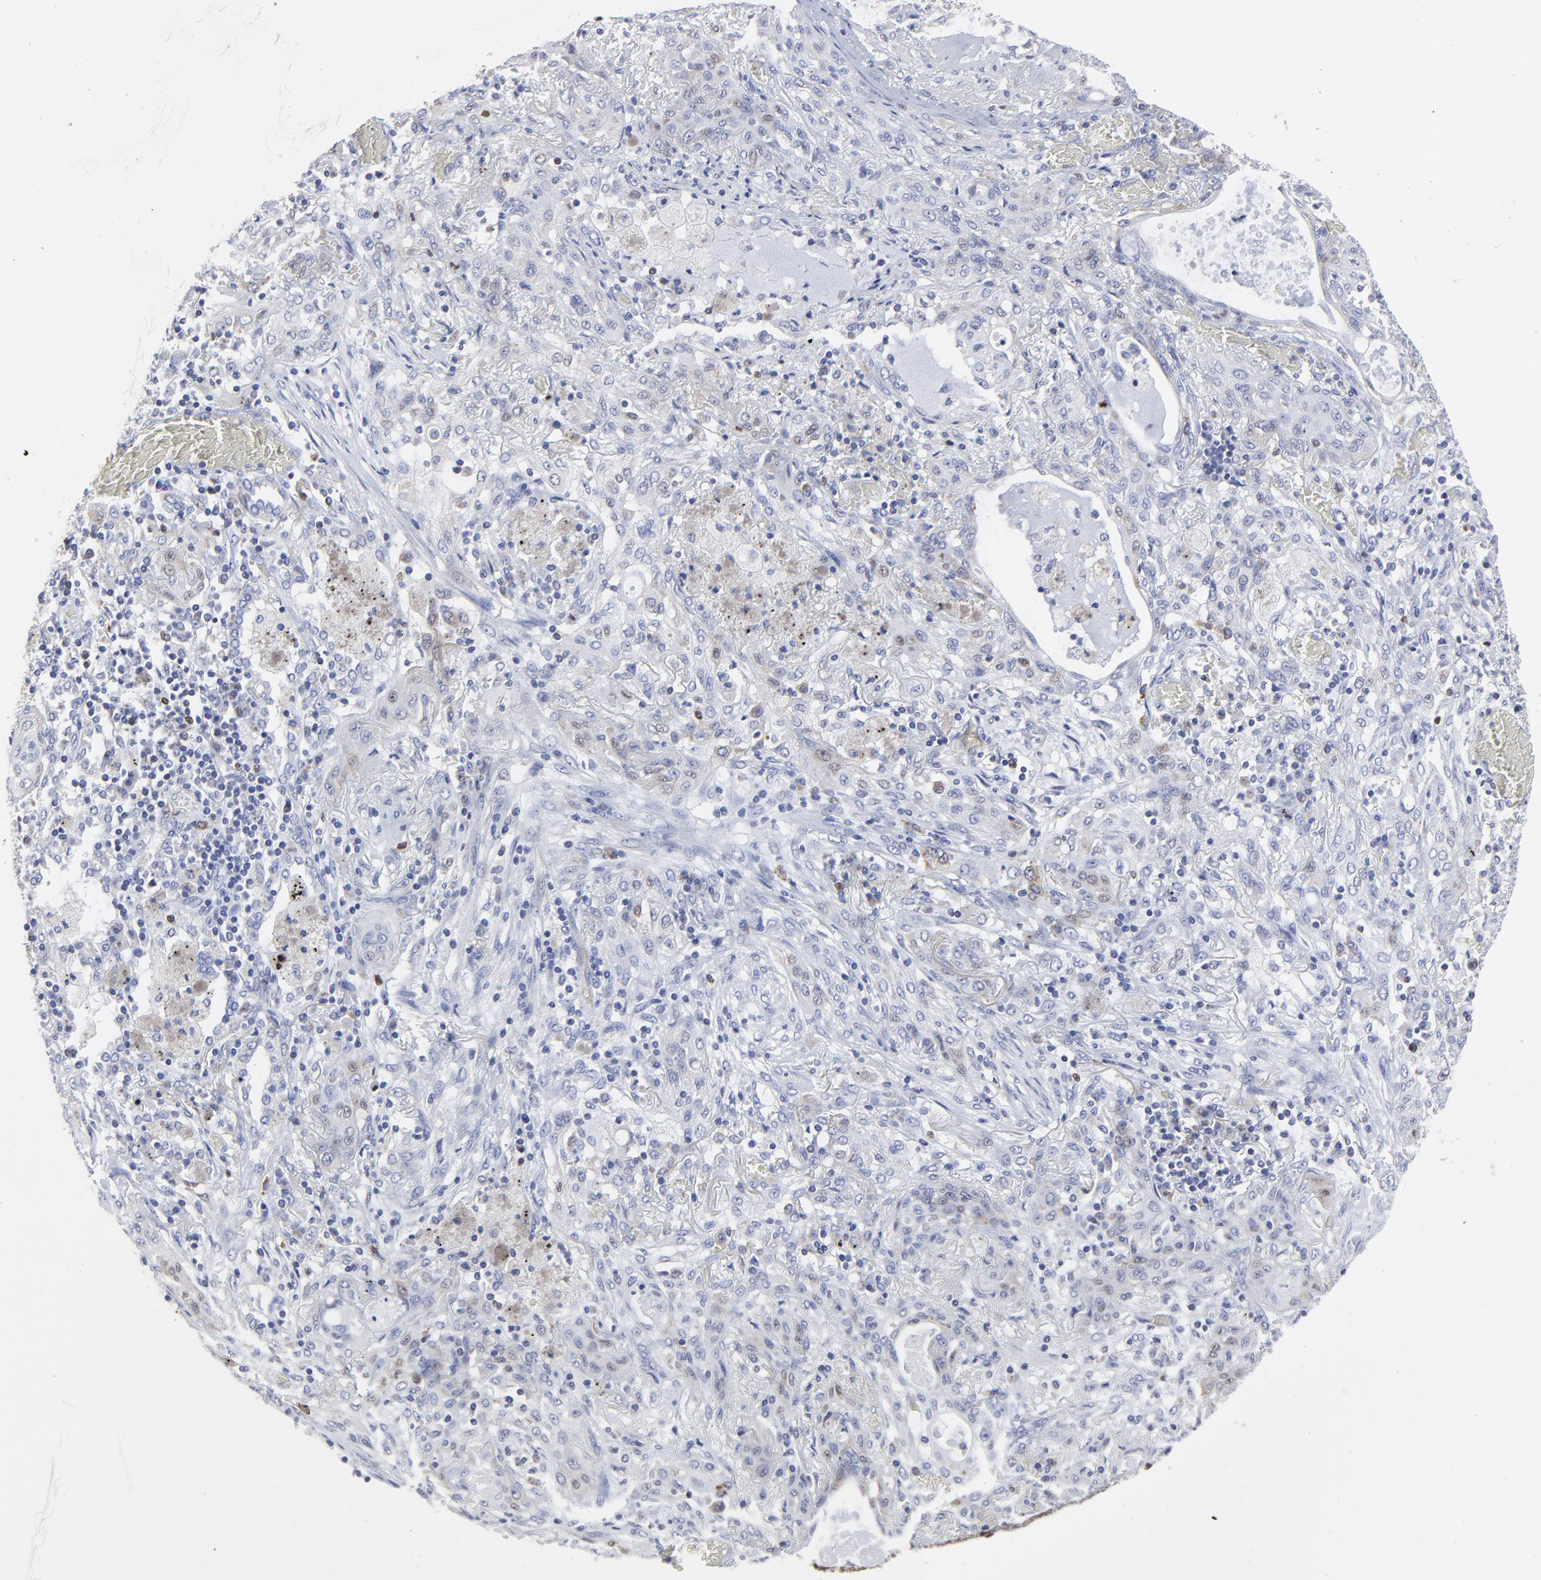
{"staining": {"intensity": "weak", "quantity": "25%-75%", "location": "cytoplasmic/membranous"}, "tissue": "lung cancer", "cell_type": "Tumor cells", "image_type": "cancer", "snomed": [{"axis": "morphology", "description": "Squamous cell carcinoma, NOS"}, {"axis": "topography", "description": "Lung"}], "caption": "The micrograph exhibits a brown stain indicating the presence of a protein in the cytoplasmic/membranous of tumor cells in lung cancer.", "gene": "NCAPH", "patient": {"sex": "female", "age": 47}}